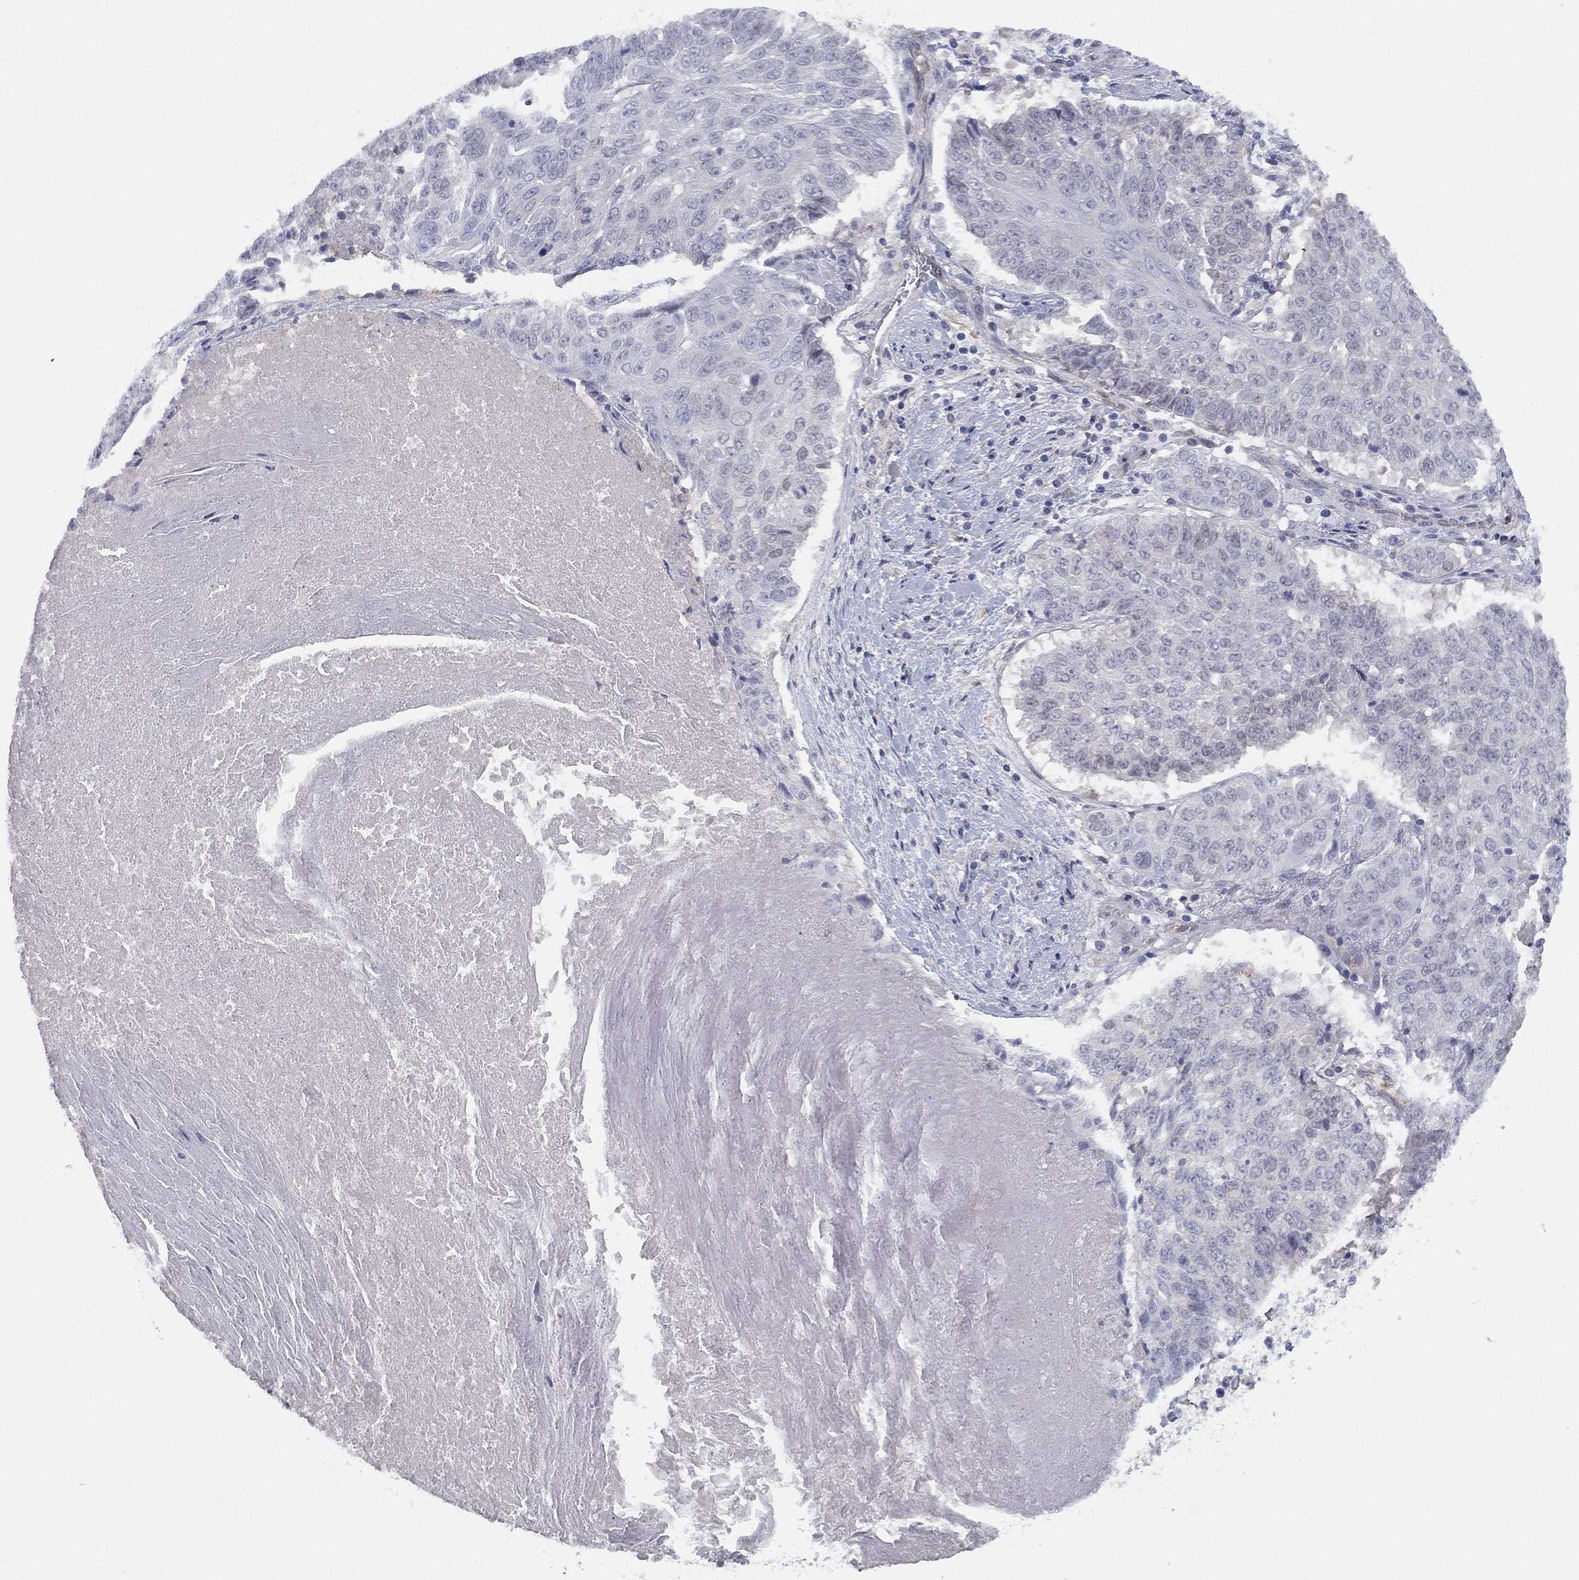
{"staining": {"intensity": "negative", "quantity": "none", "location": "none"}, "tissue": "lung cancer", "cell_type": "Tumor cells", "image_type": "cancer", "snomed": [{"axis": "morphology", "description": "Squamous cell carcinoma, NOS"}, {"axis": "topography", "description": "Lung"}], "caption": "Immunohistochemical staining of human lung cancer (squamous cell carcinoma) reveals no significant positivity in tumor cells.", "gene": "DDAH1", "patient": {"sex": "male", "age": 64}}